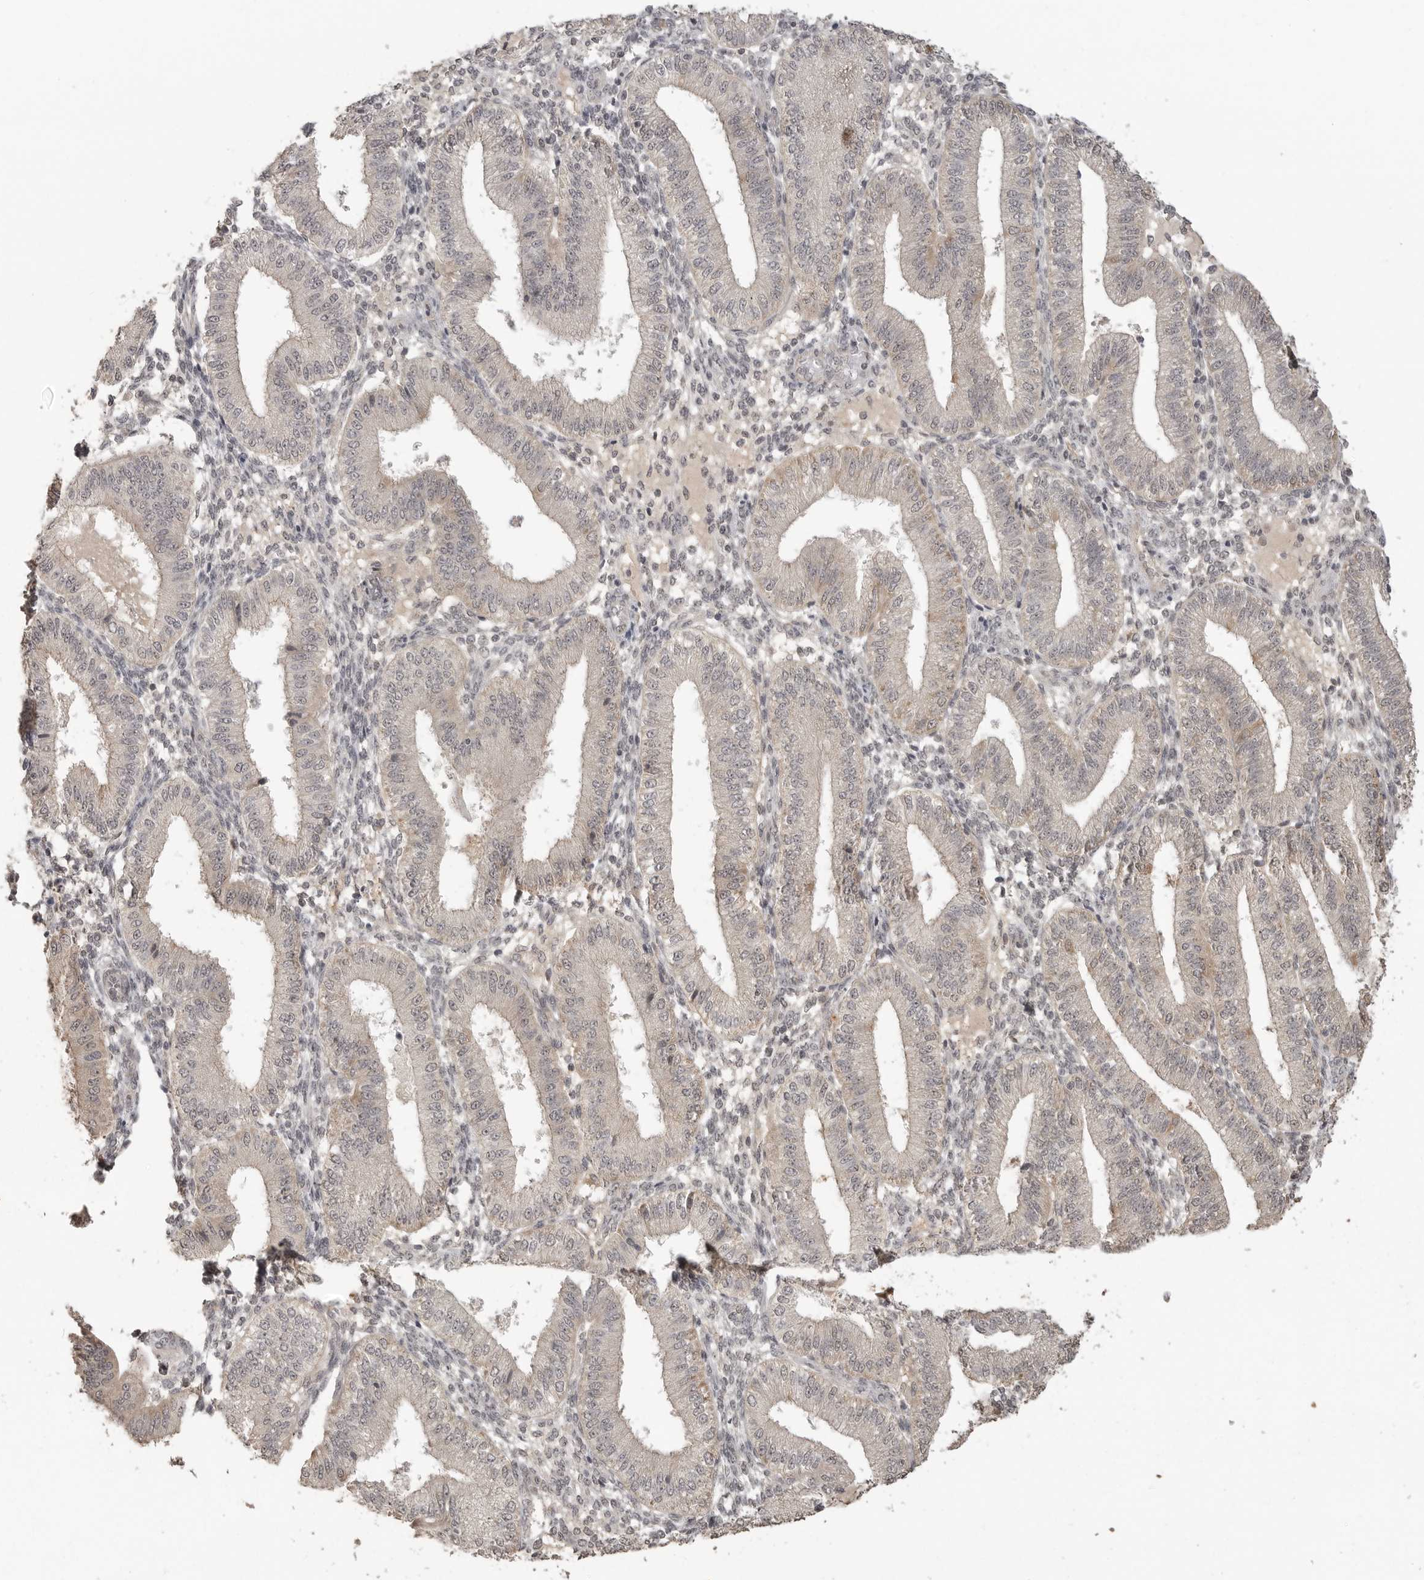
{"staining": {"intensity": "weak", "quantity": "<25%", "location": "nuclear"}, "tissue": "endometrium", "cell_type": "Cells in endometrial stroma", "image_type": "normal", "snomed": [{"axis": "morphology", "description": "Normal tissue, NOS"}, {"axis": "topography", "description": "Endometrium"}], "caption": "This is a histopathology image of immunohistochemistry staining of unremarkable endometrium, which shows no expression in cells in endometrial stroma.", "gene": "SMG8", "patient": {"sex": "female", "age": 39}}